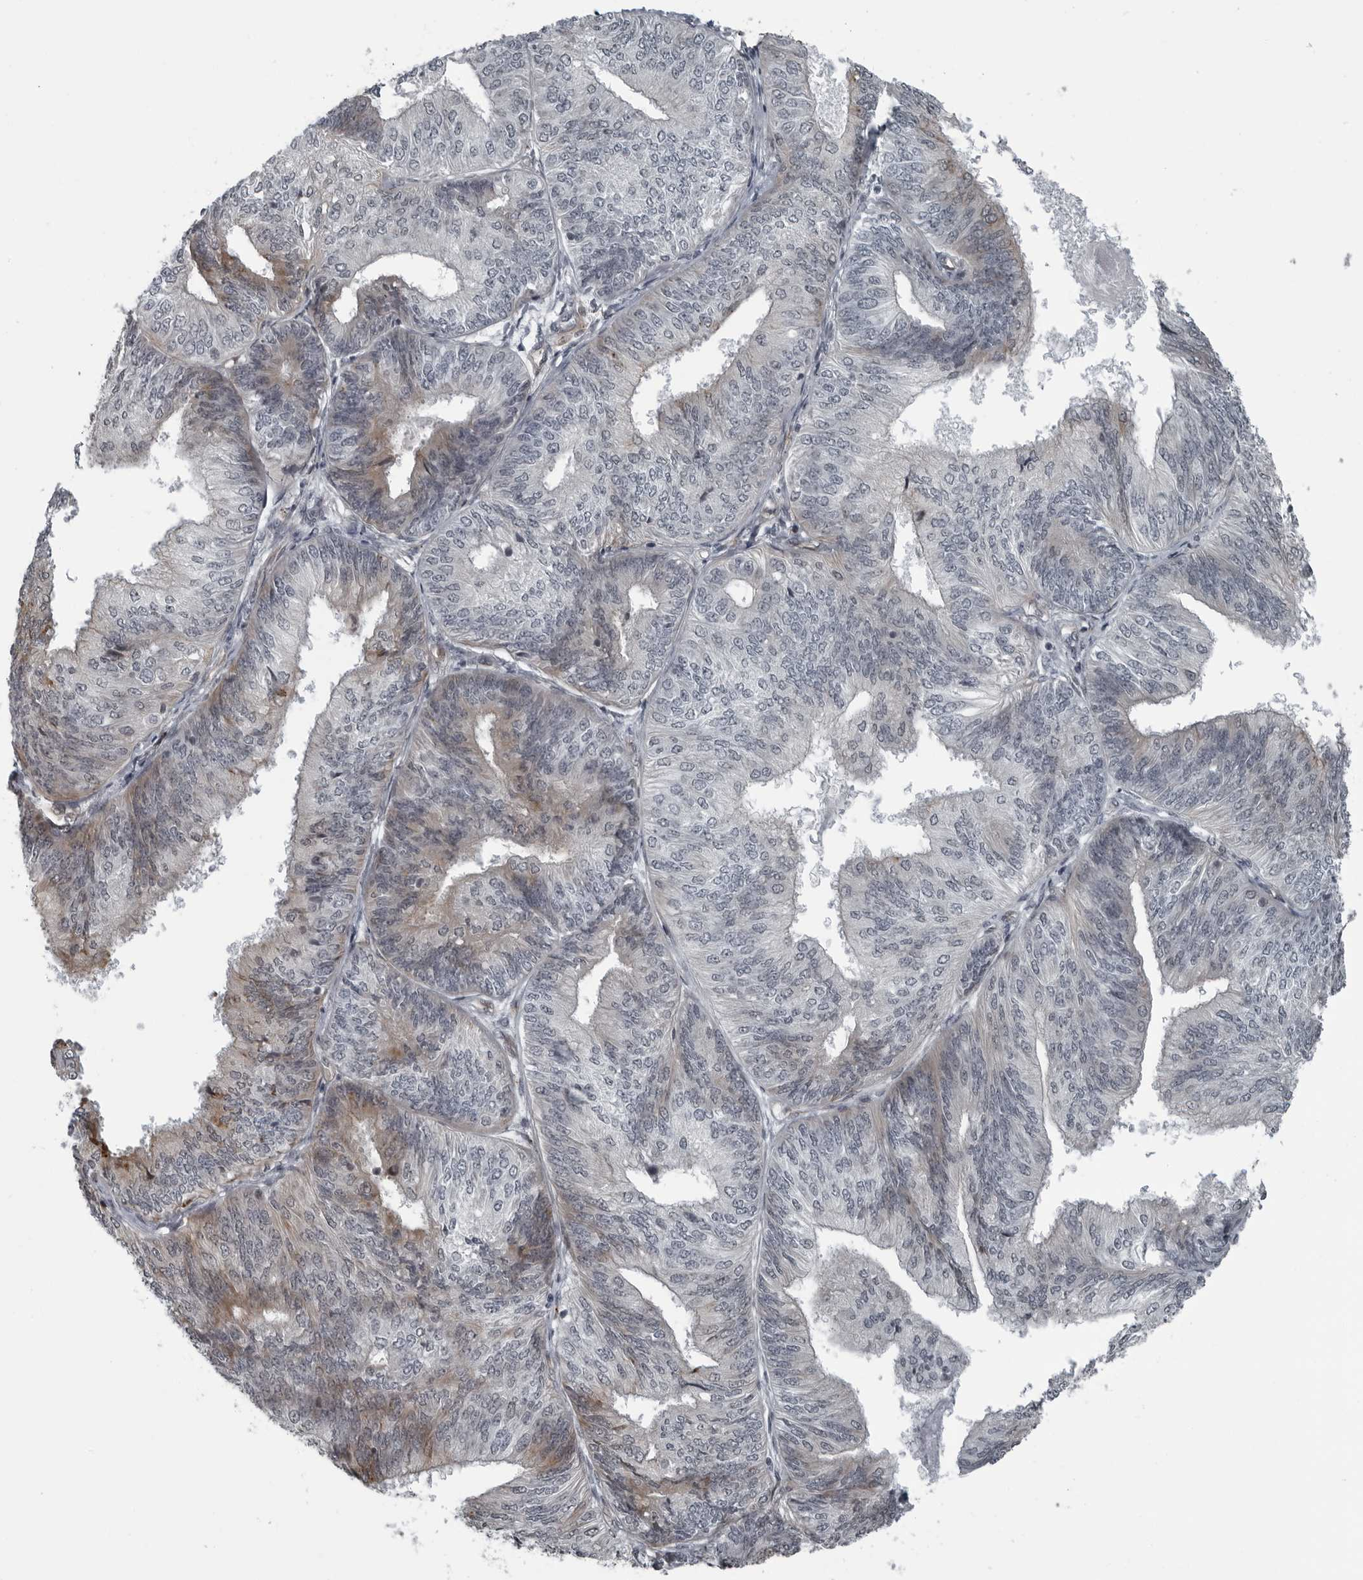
{"staining": {"intensity": "weak", "quantity": "<25%", "location": "cytoplasmic/membranous"}, "tissue": "endometrial cancer", "cell_type": "Tumor cells", "image_type": "cancer", "snomed": [{"axis": "morphology", "description": "Adenocarcinoma, NOS"}, {"axis": "topography", "description": "Endometrium"}], "caption": "A high-resolution photomicrograph shows immunohistochemistry (IHC) staining of endometrial adenocarcinoma, which displays no significant expression in tumor cells.", "gene": "FAM102B", "patient": {"sex": "female", "age": 58}}